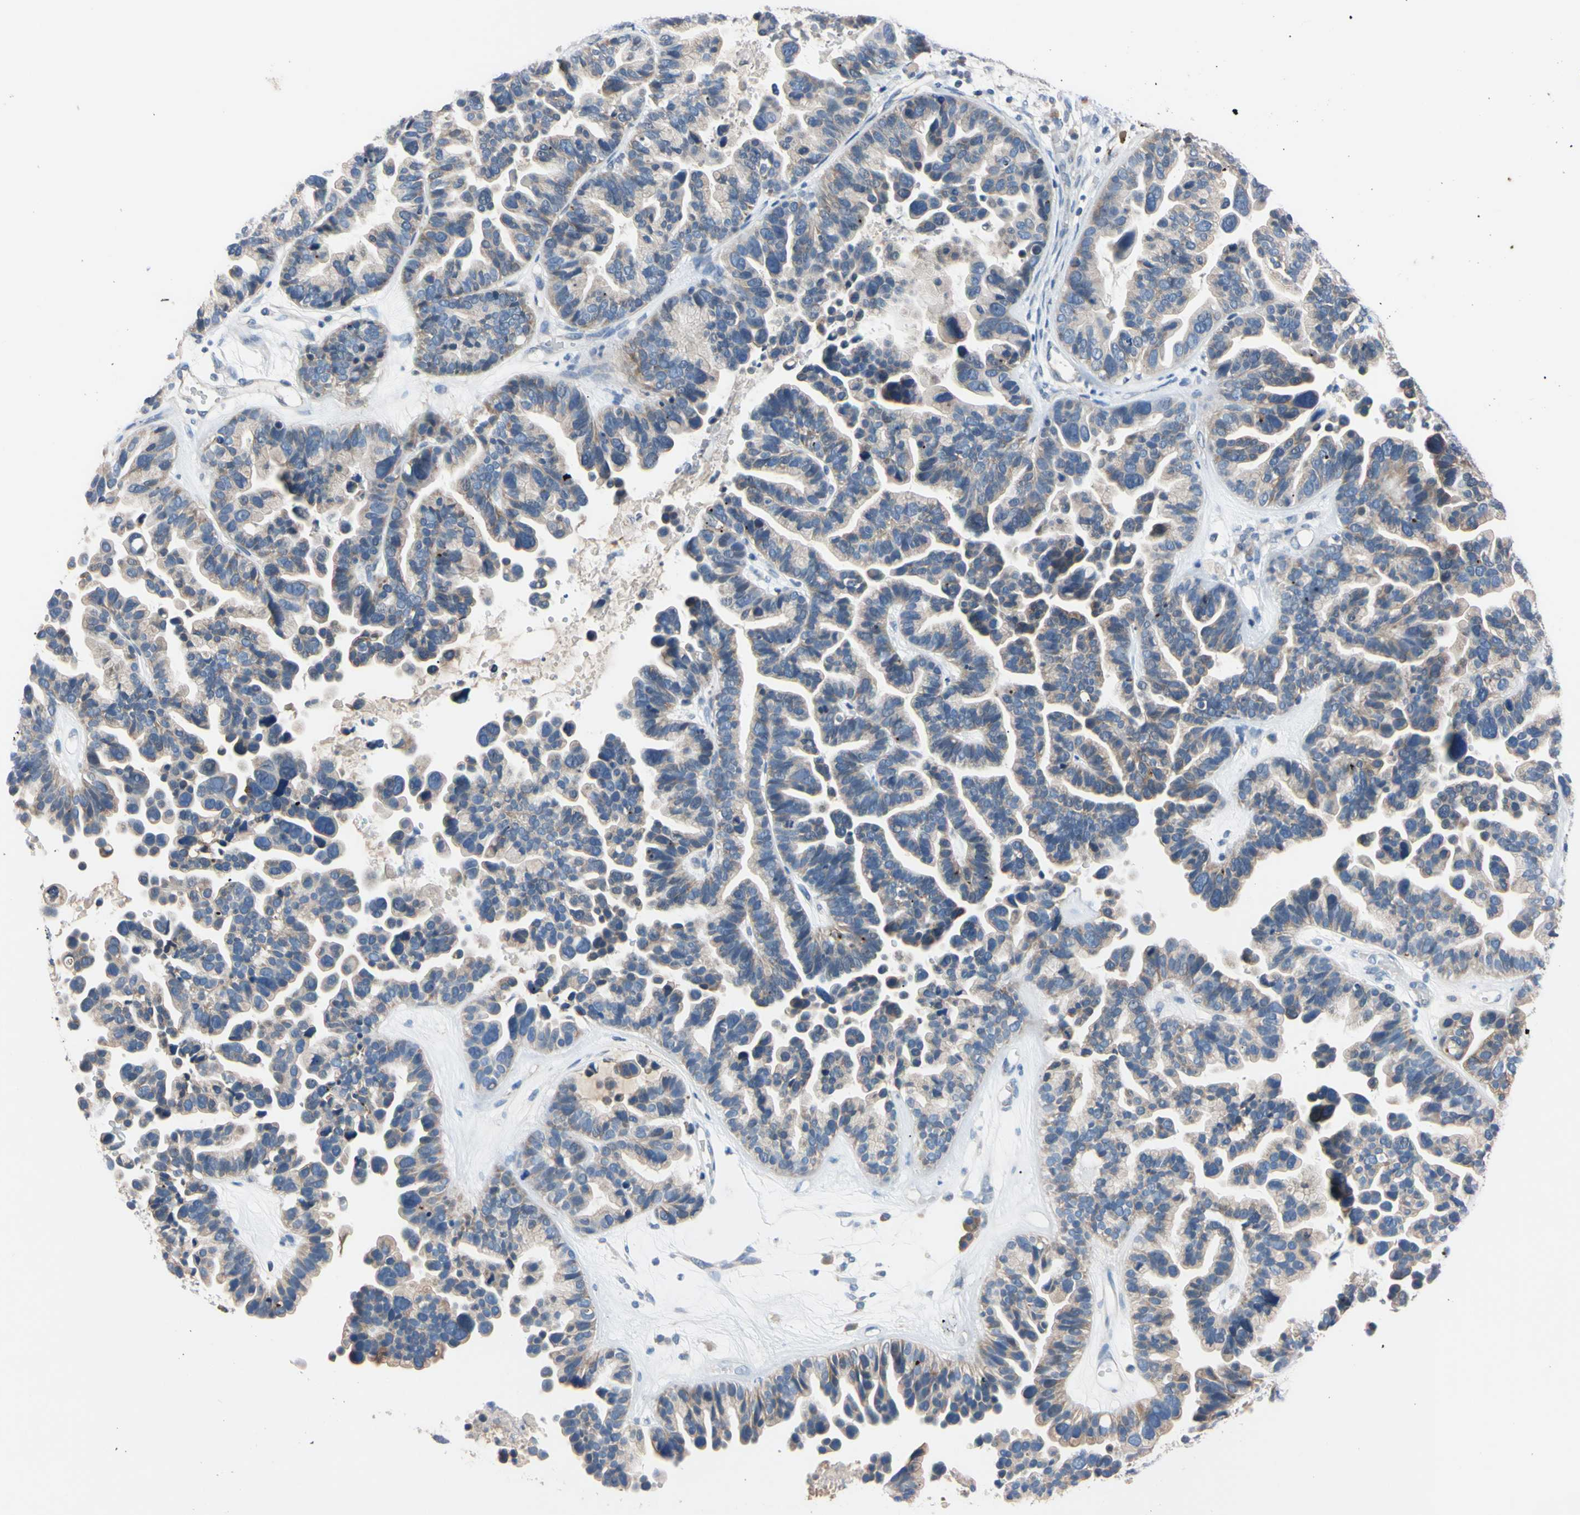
{"staining": {"intensity": "weak", "quantity": ">75%", "location": "cytoplasmic/membranous"}, "tissue": "ovarian cancer", "cell_type": "Tumor cells", "image_type": "cancer", "snomed": [{"axis": "morphology", "description": "Cystadenocarcinoma, serous, NOS"}, {"axis": "topography", "description": "Ovary"}], "caption": "Ovarian cancer stained with a brown dye exhibits weak cytoplasmic/membranous positive positivity in approximately >75% of tumor cells.", "gene": "PNKD", "patient": {"sex": "female", "age": 56}}